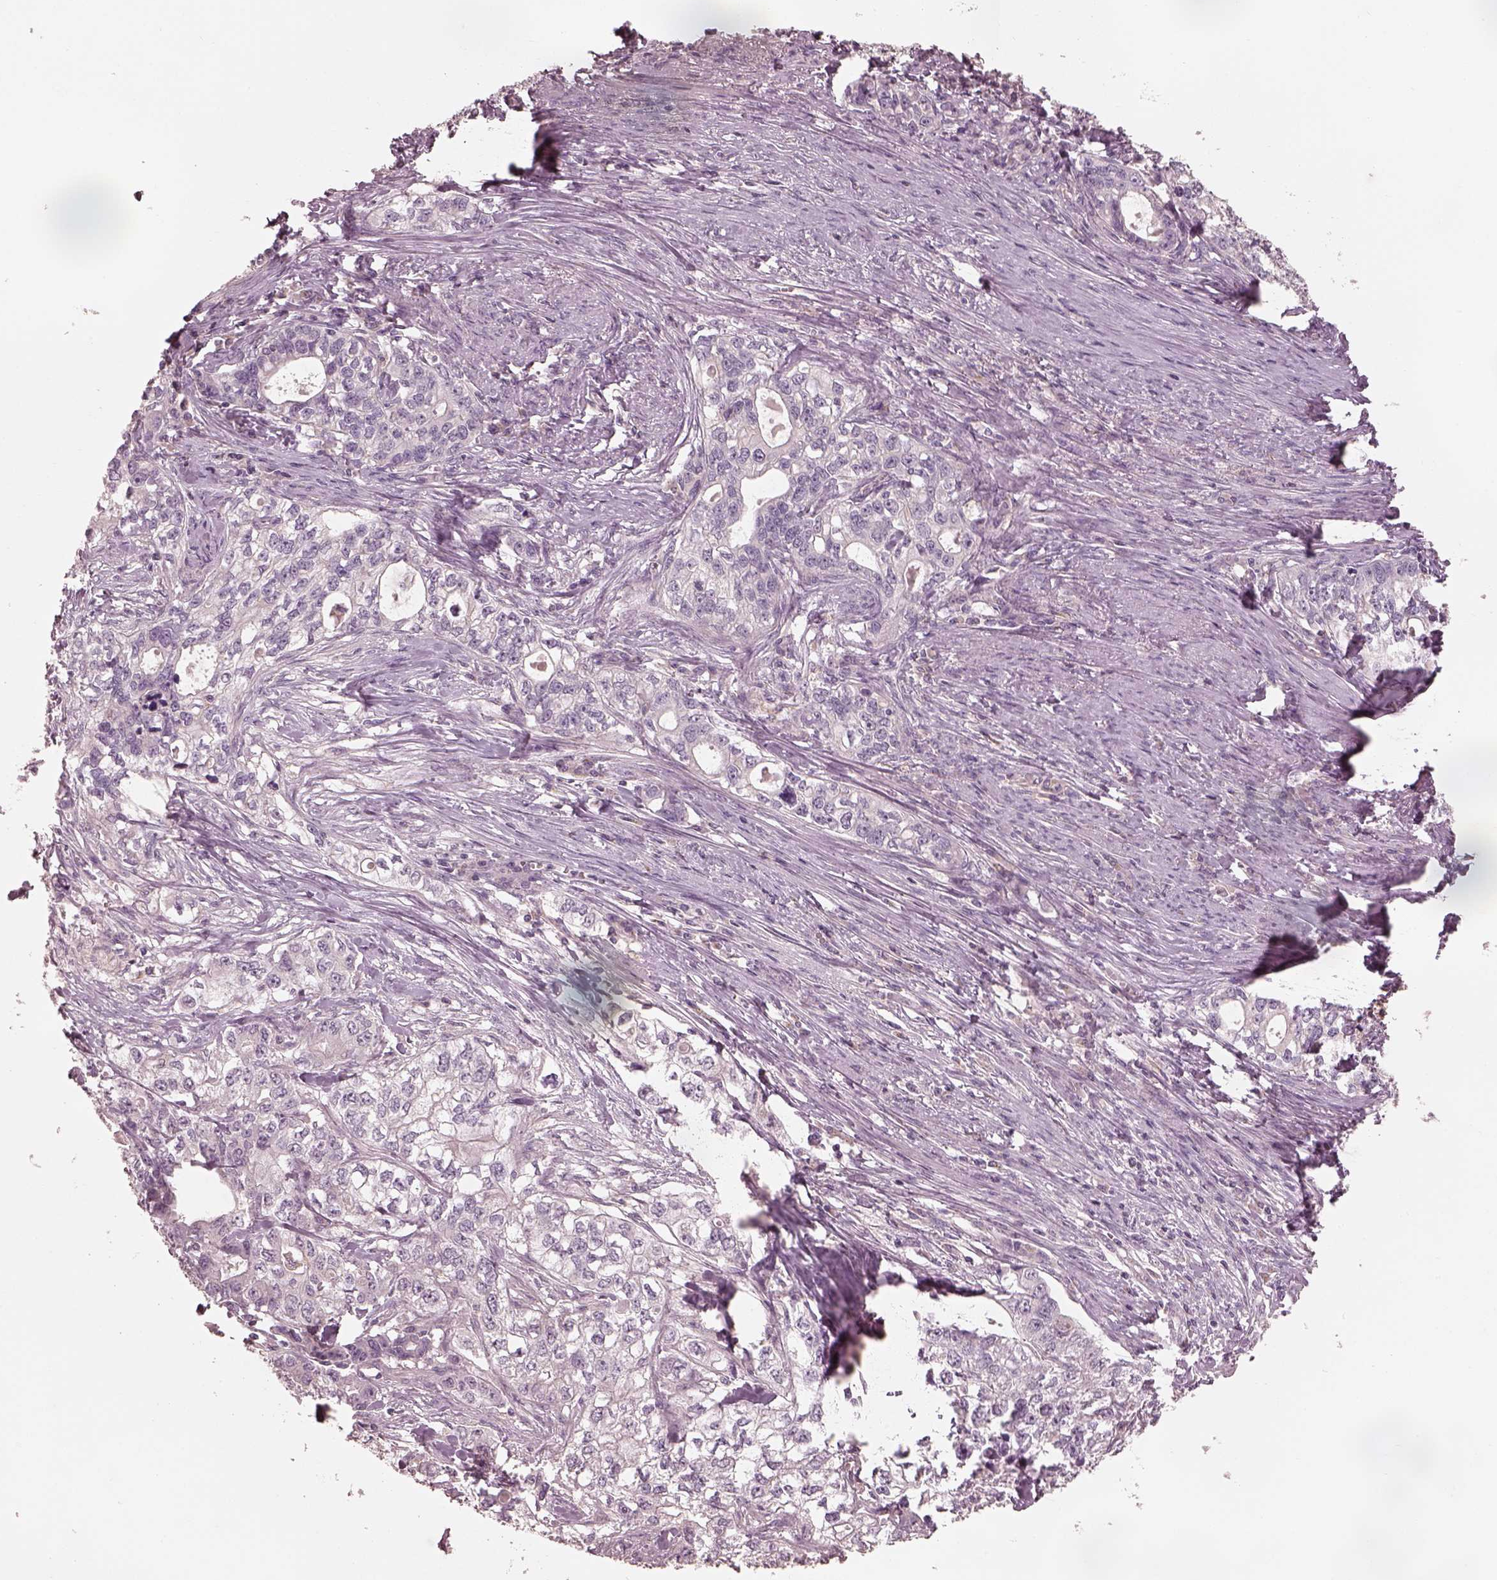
{"staining": {"intensity": "negative", "quantity": "none", "location": "none"}, "tissue": "stomach cancer", "cell_type": "Tumor cells", "image_type": "cancer", "snomed": [{"axis": "morphology", "description": "Adenocarcinoma, NOS"}, {"axis": "topography", "description": "Stomach, lower"}], "caption": "Immunohistochemistry micrograph of human stomach cancer (adenocarcinoma) stained for a protein (brown), which shows no expression in tumor cells.", "gene": "PRKACG", "patient": {"sex": "female", "age": 72}}